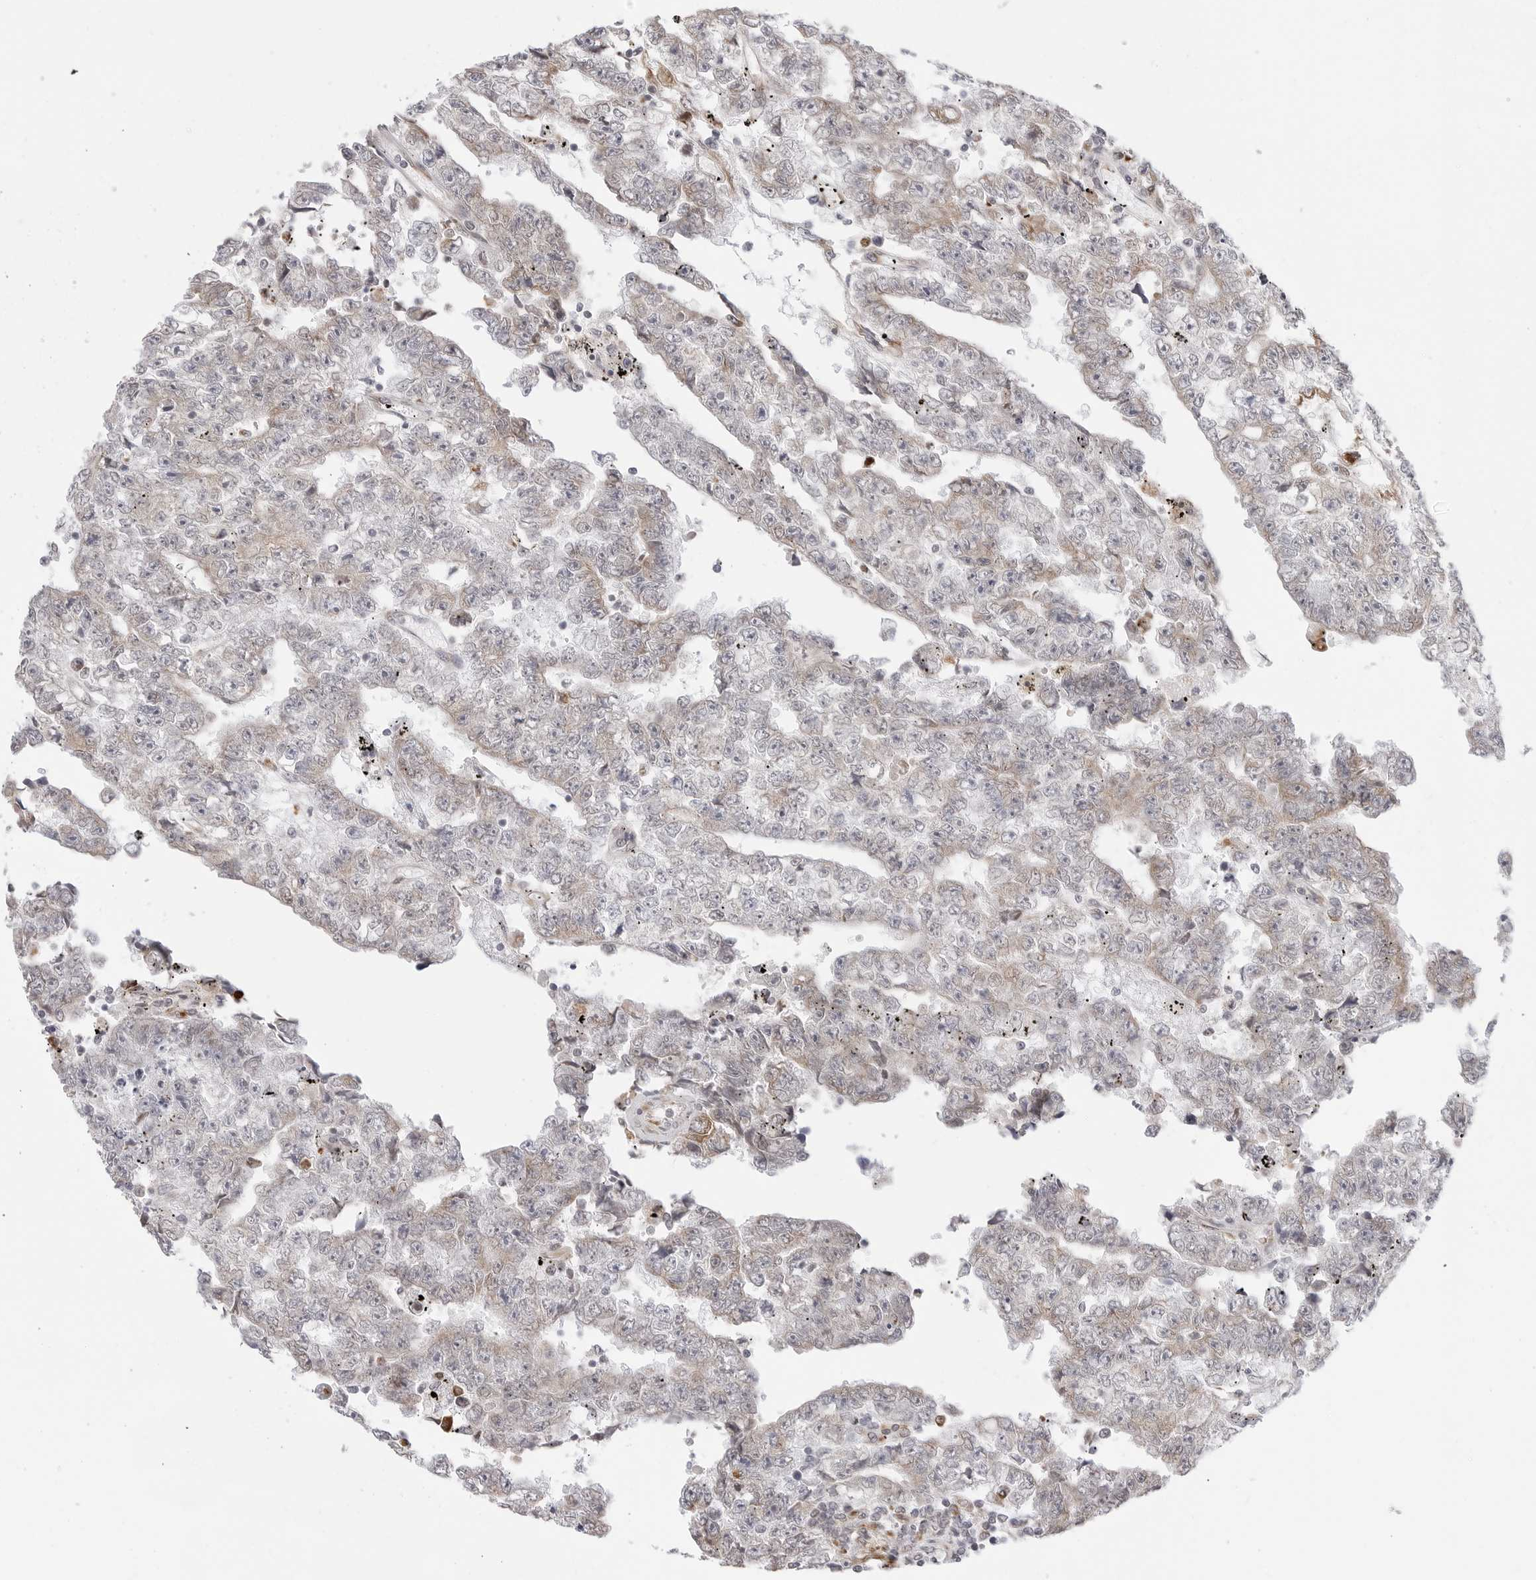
{"staining": {"intensity": "weak", "quantity": "<25%", "location": "cytoplasmic/membranous"}, "tissue": "testis cancer", "cell_type": "Tumor cells", "image_type": "cancer", "snomed": [{"axis": "morphology", "description": "Carcinoma, Embryonal, NOS"}, {"axis": "topography", "description": "Testis"}], "caption": "High power microscopy image of an immunohistochemistry micrograph of embryonal carcinoma (testis), revealing no significant expression in tumor cells.", "gene": "RPN1", "patient": {"sex": "male", "age": 25}}